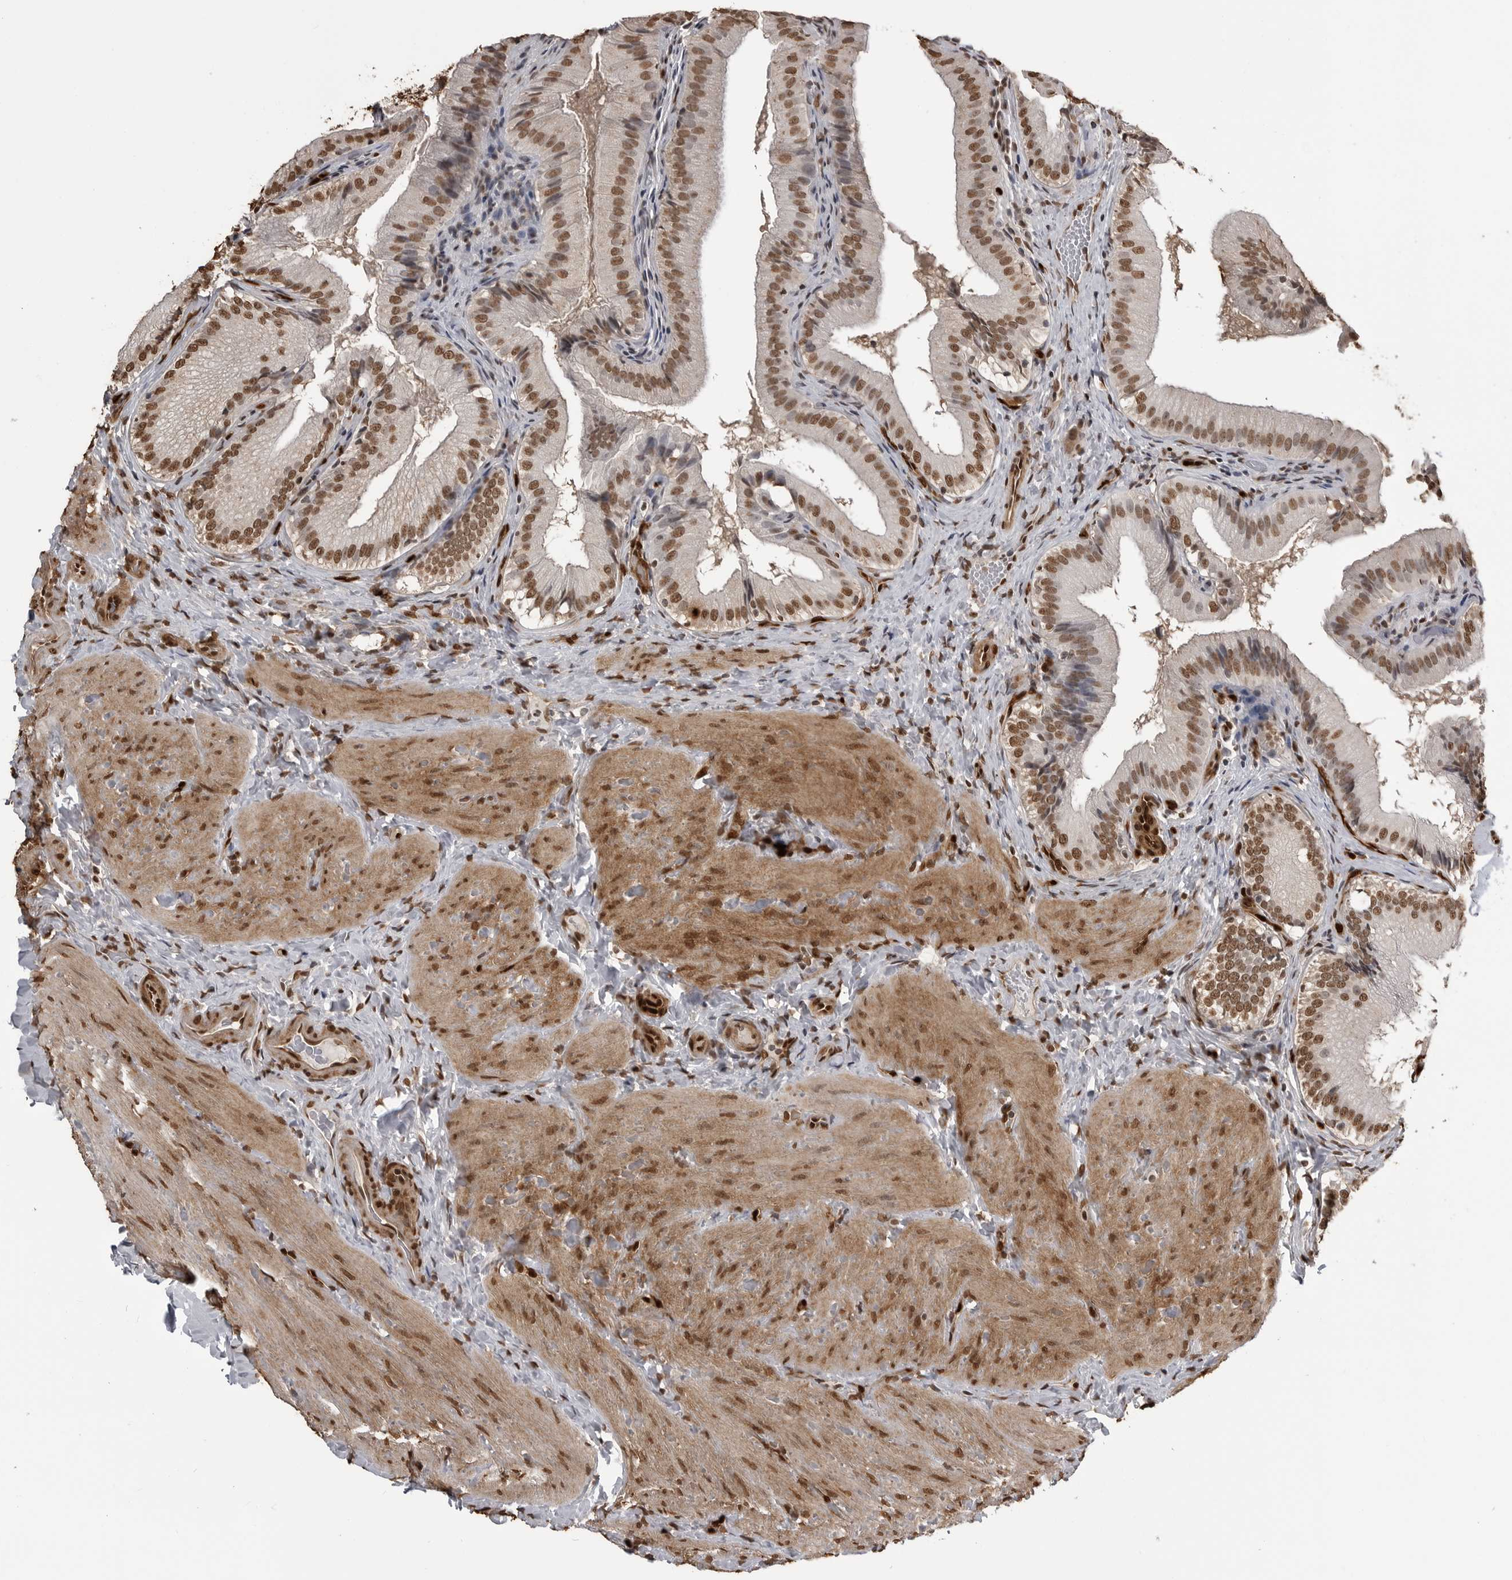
{"staining": {"intensity": "moderate", "quantity": ">75%", "location": "nuclear"}, "tissue": "gallbladder", "cell_type": "Glandular cells", "image_type": "normal", "snomed": [{"axis": "morphology", "description": "Normal tissue, NOS"}, {"axis": "topography", "description": "Gallbladder"}], "caption": "This image reveals immunohistochemistry staining of normal gallbladder, with medium moderate nuclear expression in approximately >75% of glandular cells.", "gene": "SMAD2", "patient": {"sex": "female", "age": 30}}